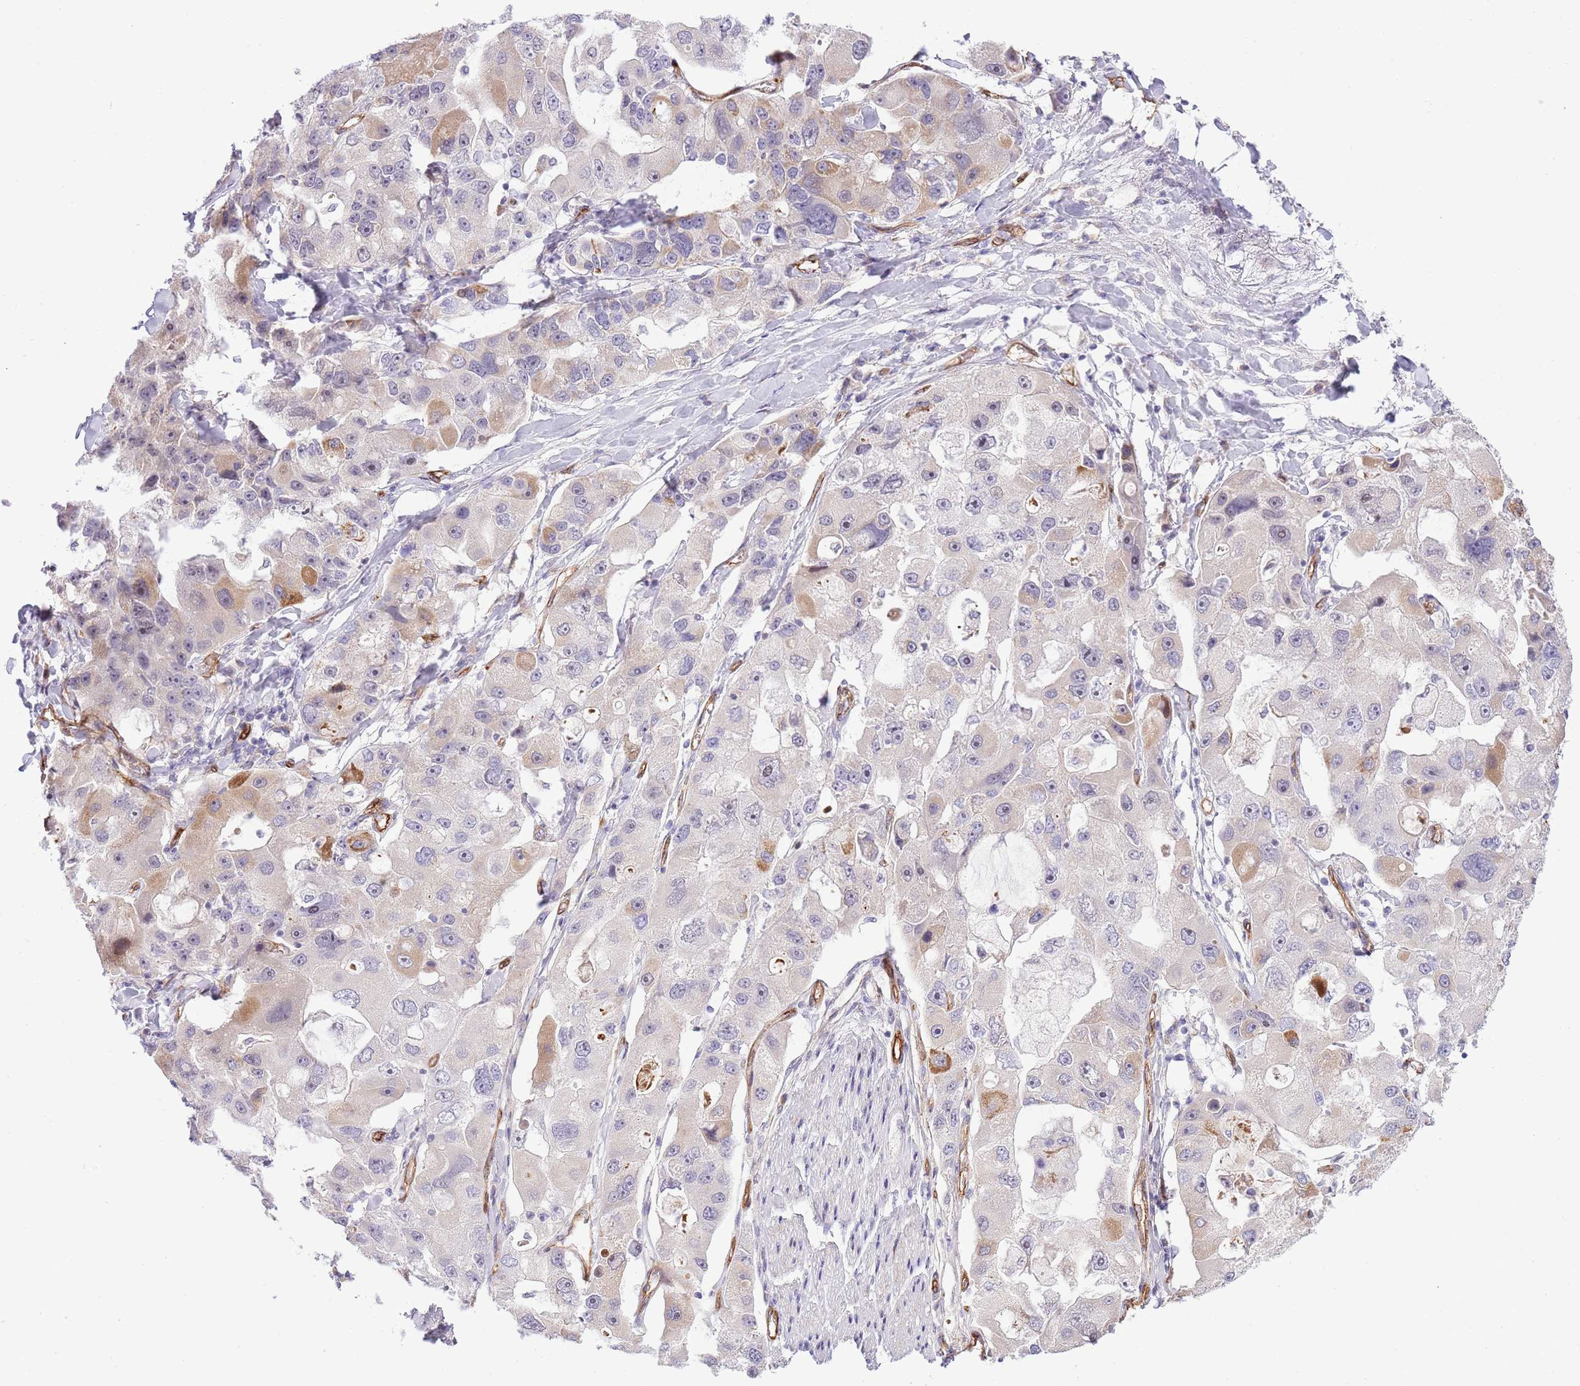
{"staining": {"intensity": "moderate", "quantity": "<25%", "location": "cytoplasmic/membranous"}, "tissue": "lung cancer", "cell_type": "Tumor cells", "image_type": "cancer", "snomed": [{"axis": "morphology", "description": "Adenocarcinoma, NOS"}, {"axis": "topography", "description": "Lung"}], "caption": "Moderate cytoplasmic/membranous protein staining is seen in about <25% of tumor cells in lung cancer (adenocarcinoma).", "gene": "NEK3", "patient": {"sex": "female", "age": 54}}